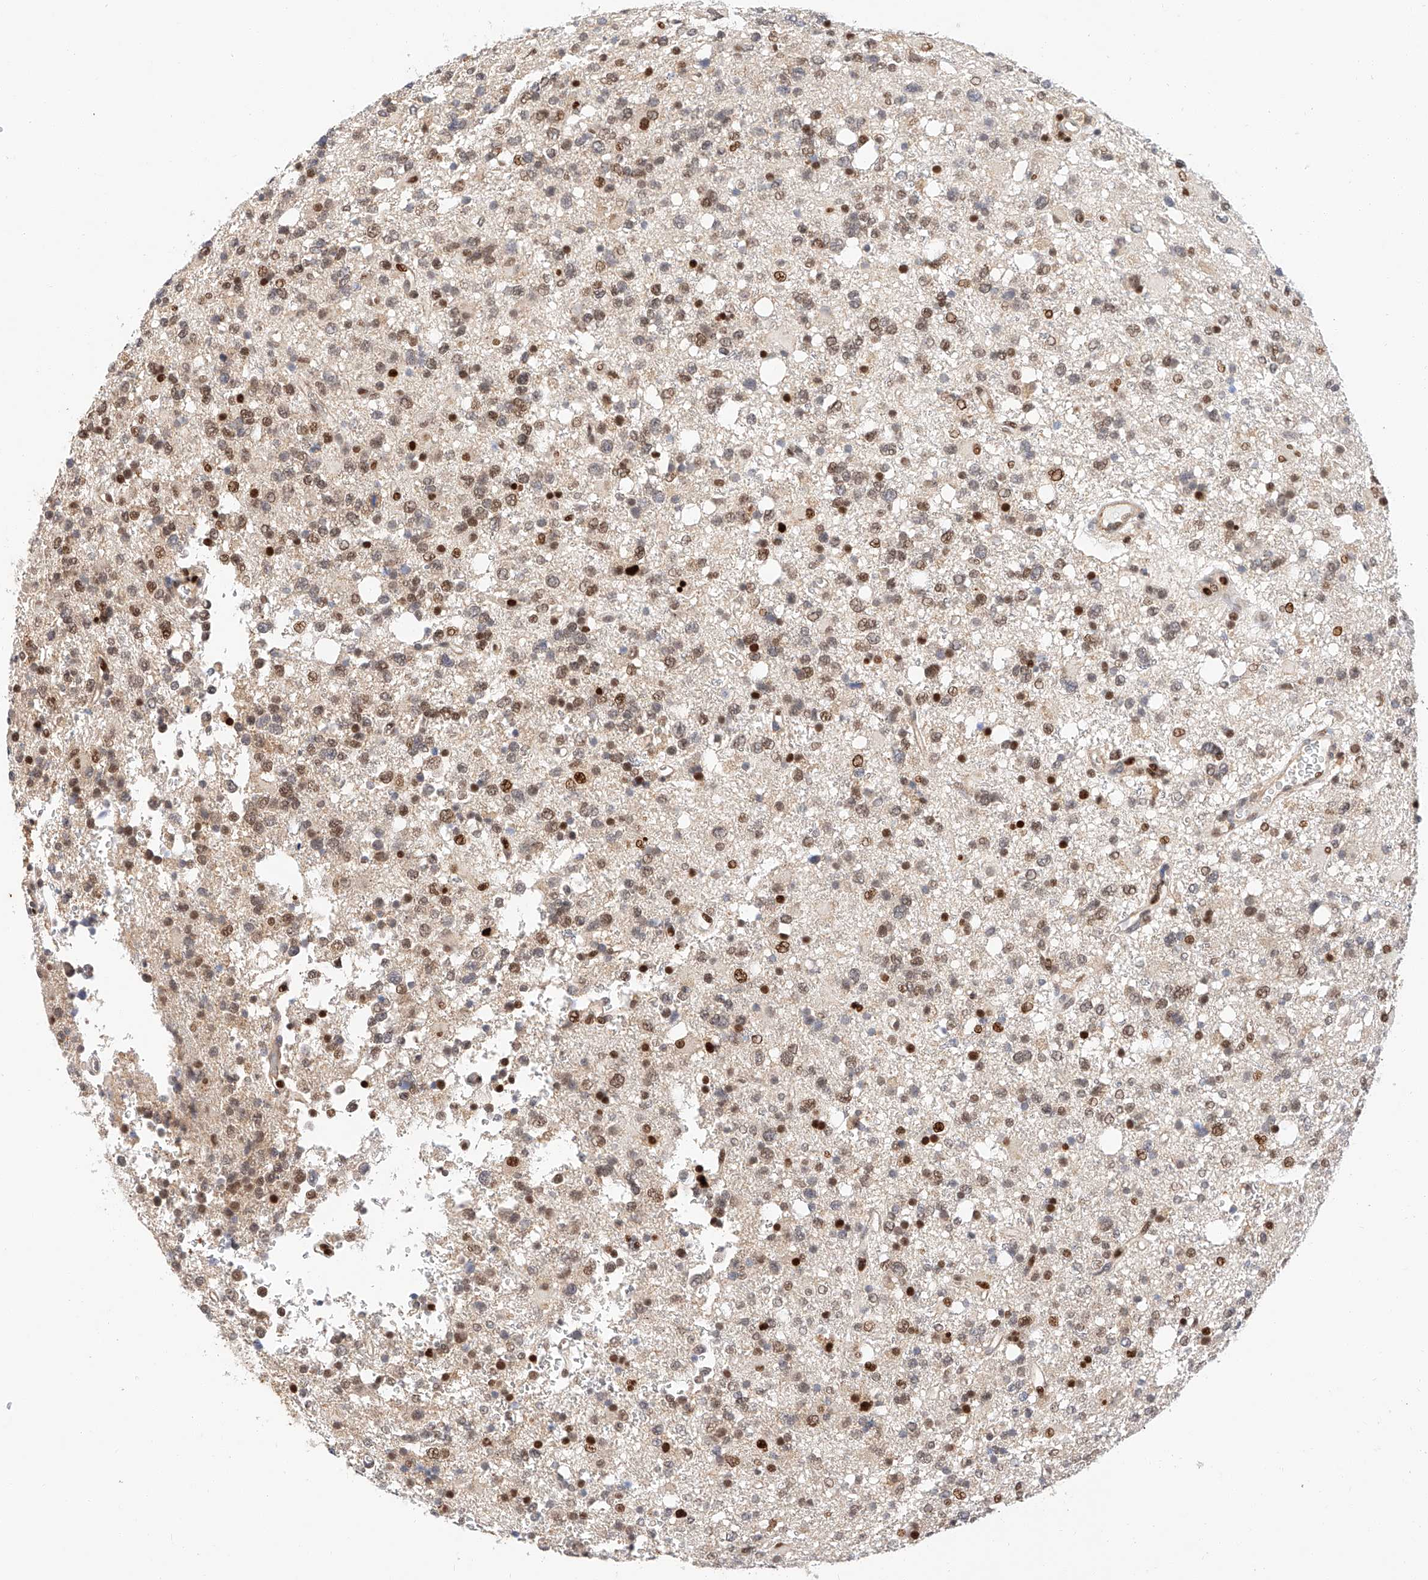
{"staining": {"intensity": "moderate", "quantity": "25%-75%", "location": "nuclear"}, "tissue": "glioma", "cell_type": "Tumor cells", "image_type": "cancer", "snomed": [{"axis": "morphology", "description": "Glioma, malignant, High grade"}, {"axis": "topography", "description": "Brain"}], "caption": "Glioma stained with DAB immunohistochemistry (IHC) shows medium levels of moderate nuclear staining in approximately 25%-75% of tumor cells.", "gene": "HDAC9", "patient": {"sex": "female", "age": 62}}